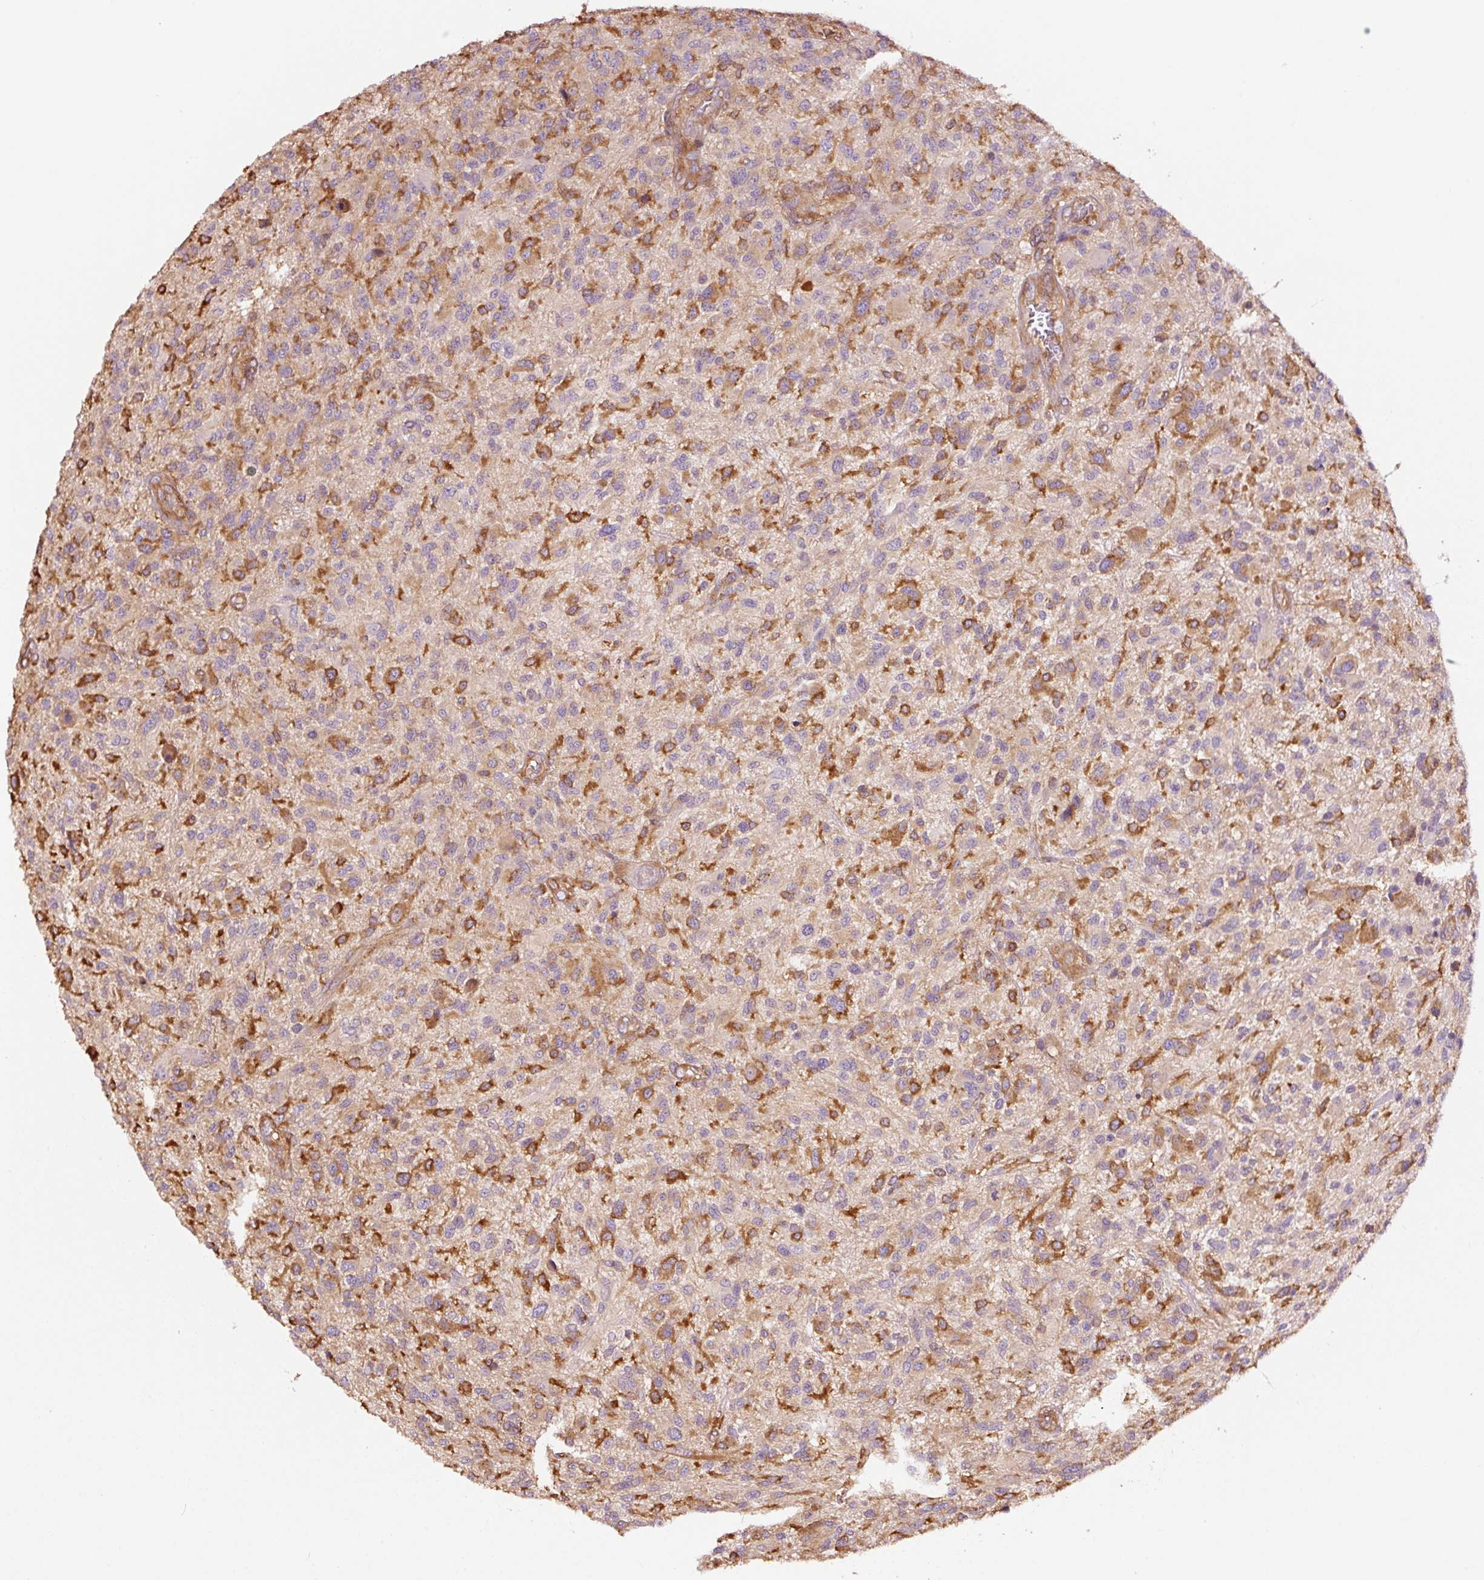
{"staining": {"intensity": "moderate", "quantity": "<25%", "location": "cytoplasmic/membranous"}, "tissue": "glioma", "cell_type": "Tumor cells", "image_type": "cancer", "snomed": [{"axis": "morphology", "description": "Glioma, malignant, High grade"}, {"axis": "topography", "description": "Brain"}], "caption": "DAB (3,3'-diaminobenzidine) immunohistochemical staining of glioma shows moderate cytoplasmic/membranous protein expression in approximately <25% of tumor cells.", "gene": "METAP1", "patient": {"sex": "male", "age": 47}}